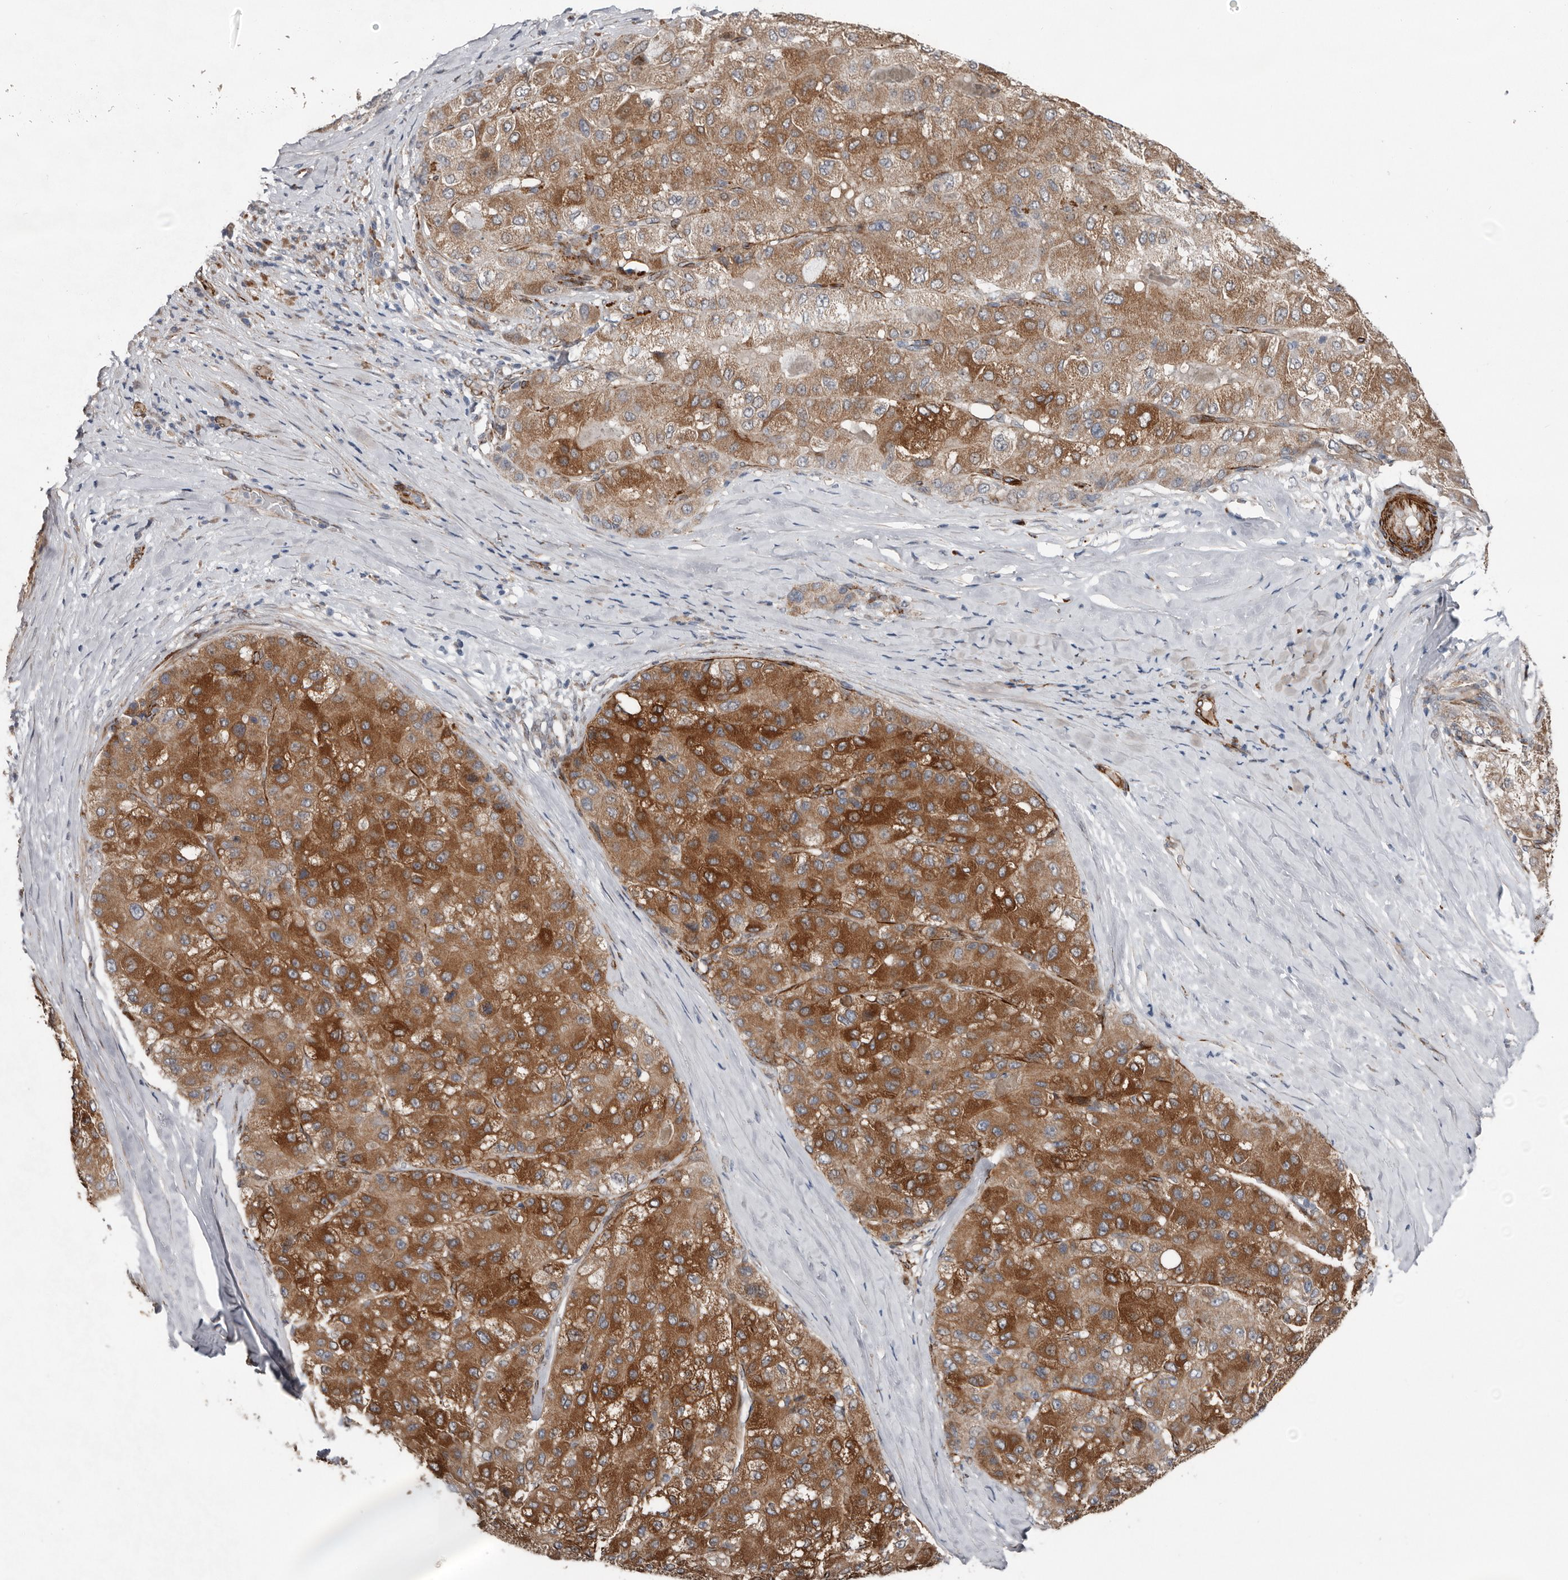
{"staining": {"intensity": "strong", "quantity": ">75%", "location": "cytoplasmic/membranous"}, "tissue": "liver cancer", "cell_type": "Tumor cells", "image_type": "cancer", "snomed": [{"axis": "morphology", "description": "Carcinoma, Hepatocellular, NOS"}, {"axis": "topography", "description": "Liver"}], "caption": "The image exhibits a brown stain indicating the presence of a protein in the cytoplasmic/membranous of tumor cells in liver cancer.", "gene": "RANBP17", "patient": {"sex": "male", "age": 80}}